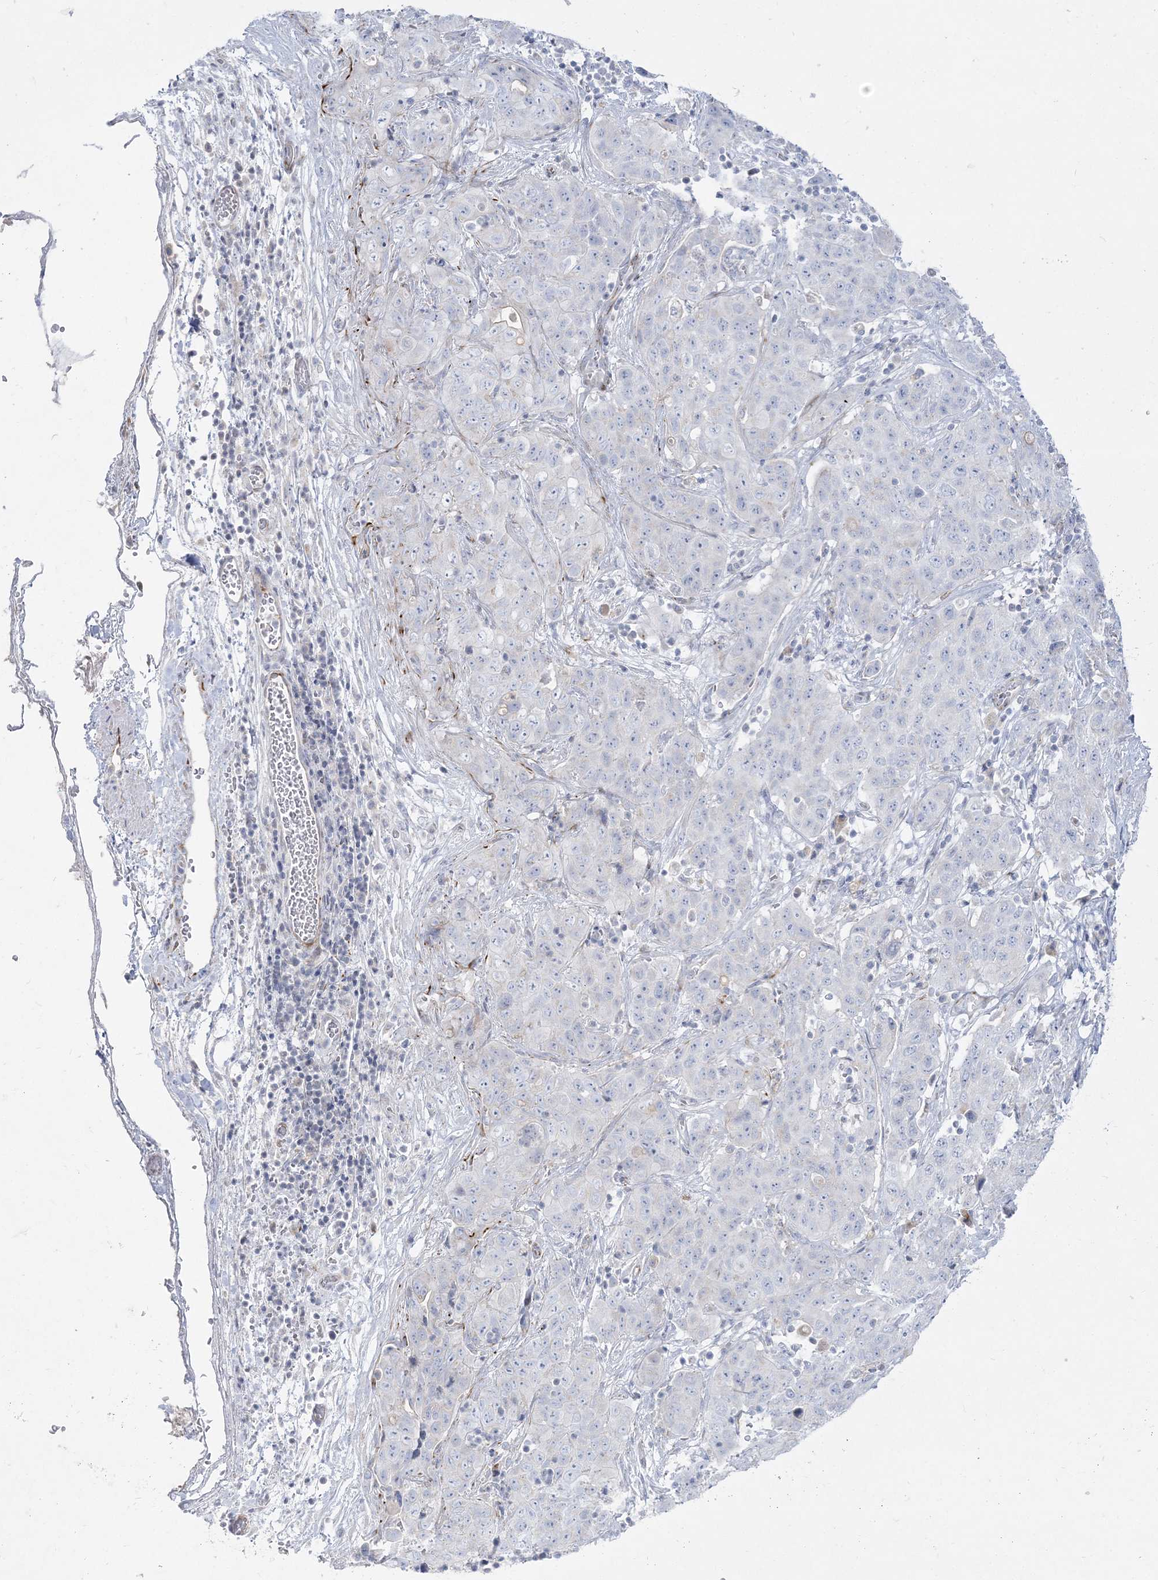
{"staining": {"intensity": "negative", "quantity": "none", "location": "none"}, "tissue": "stomach cancer", "cell_type": "Tumor cells", "image_type": "cancer", "snomed": [{"axis": "morphology", "description": "Normal tissue, NOS"}, {"axis": "morphology", "description": "Adenocarcinoma, NOS"}, {"axis": "topography", "description": "Lymph node"}, {"axis": "topography", "description": "Stomach"}], "caption": "Immunohistochemistry (IHC) image of neoplastic tissue: stomach cancer stained with DAB demonstrates no significant protein positivity in tumor cells.", "gene": "GPAT2", "patient": {"sex": "male", "age": 48}}